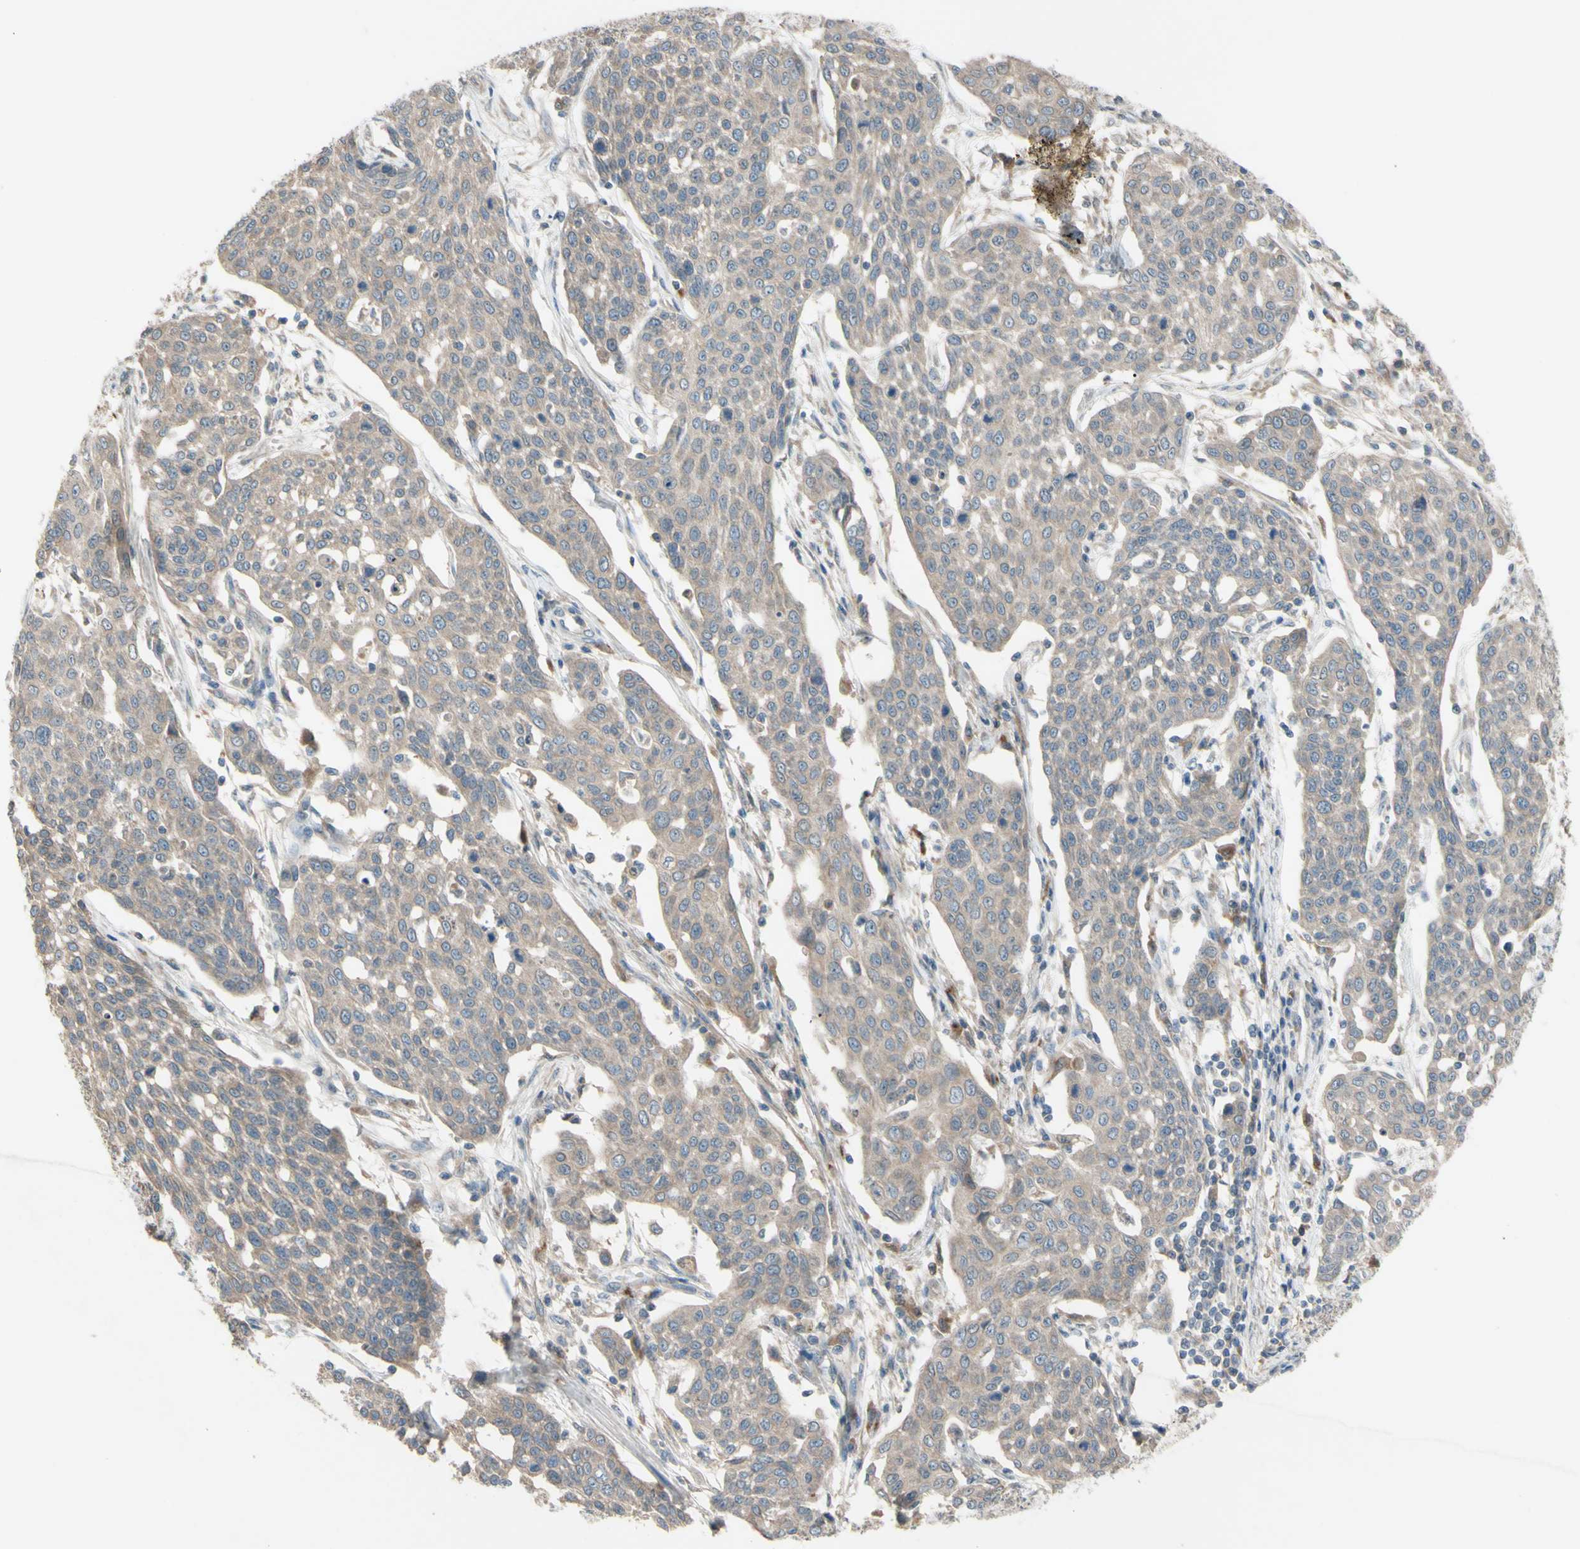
{"staining": {"intensity": "weak", "quantity": ">75%", "location": "cytoplasmic/membranous"}, "tissue": "cervical cancer", "cell_type": "Tumor cells", "image_type": "cancer", "snomed": [{"axis": "morphology", "description": "Squamous cell carcinoma, NOS"}, {"axis": "topography", "description": "Cervix"}], "caption": "Protein expression analysis of cervical cancer (squamous cell carcinoma) displays weak cytoplasmic/membranous expression in about >75% of tumor cells.", "gene": "AFP", "patient": {"sex": "female", "age": 34}}